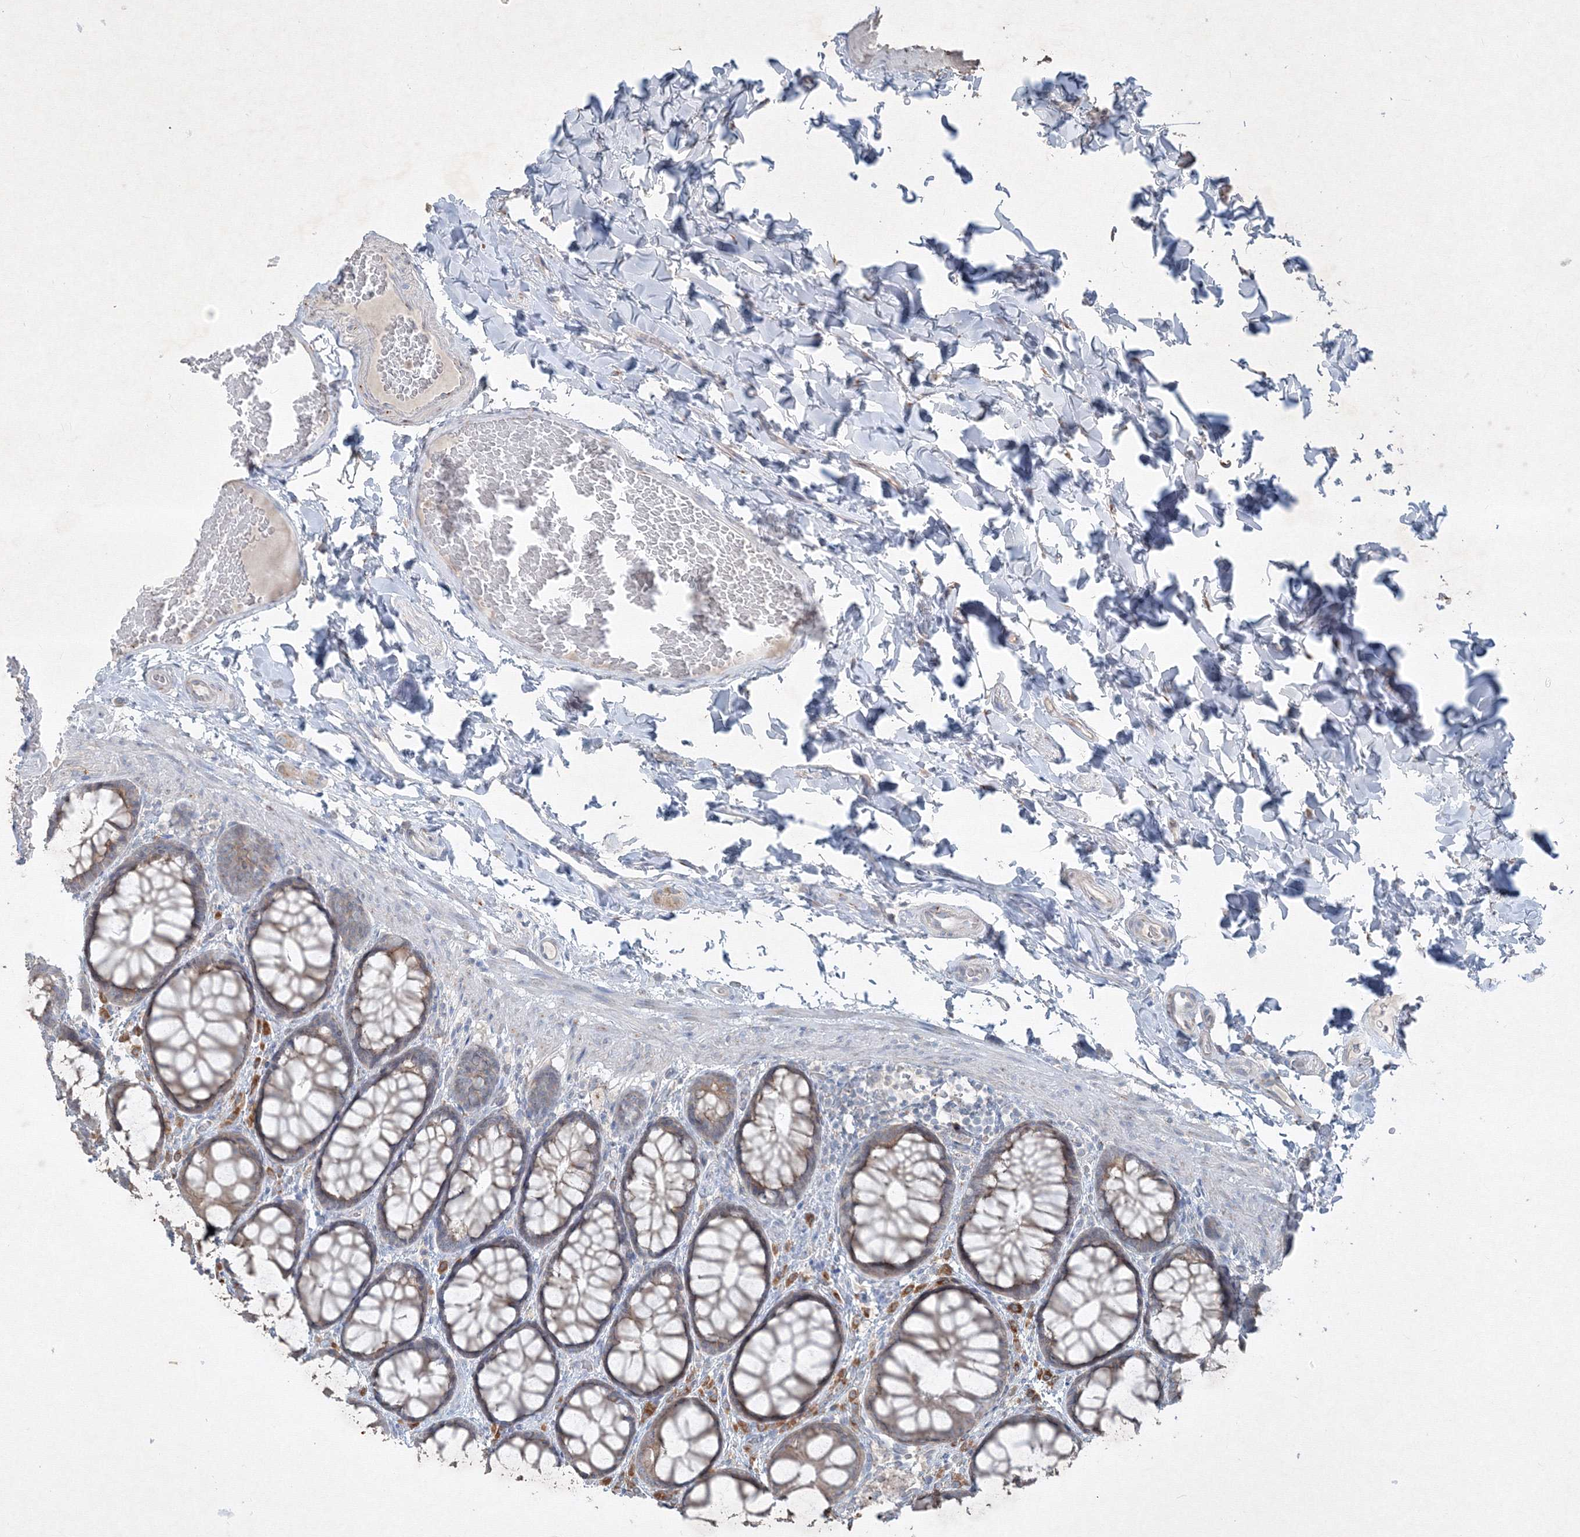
{"staining": {"intensity": "weak", "quantity": ">75%", "location": "cytoplasmic/membranous"}, "tissue": "colon", "cell_type": "Endothelial cells", "image_type": "normal", "snomed": [{"axis": "morphology", "description": "Normal tissue, NOS"}, {"axis": "topography", "description": "Colon"}], "caption": "Normal colon displays weak cytoplasmic/membranous expression in about >75% of endothelial cells.", "gene": "IFNAR1", "patient": {"sex": "male", "age": 47}}